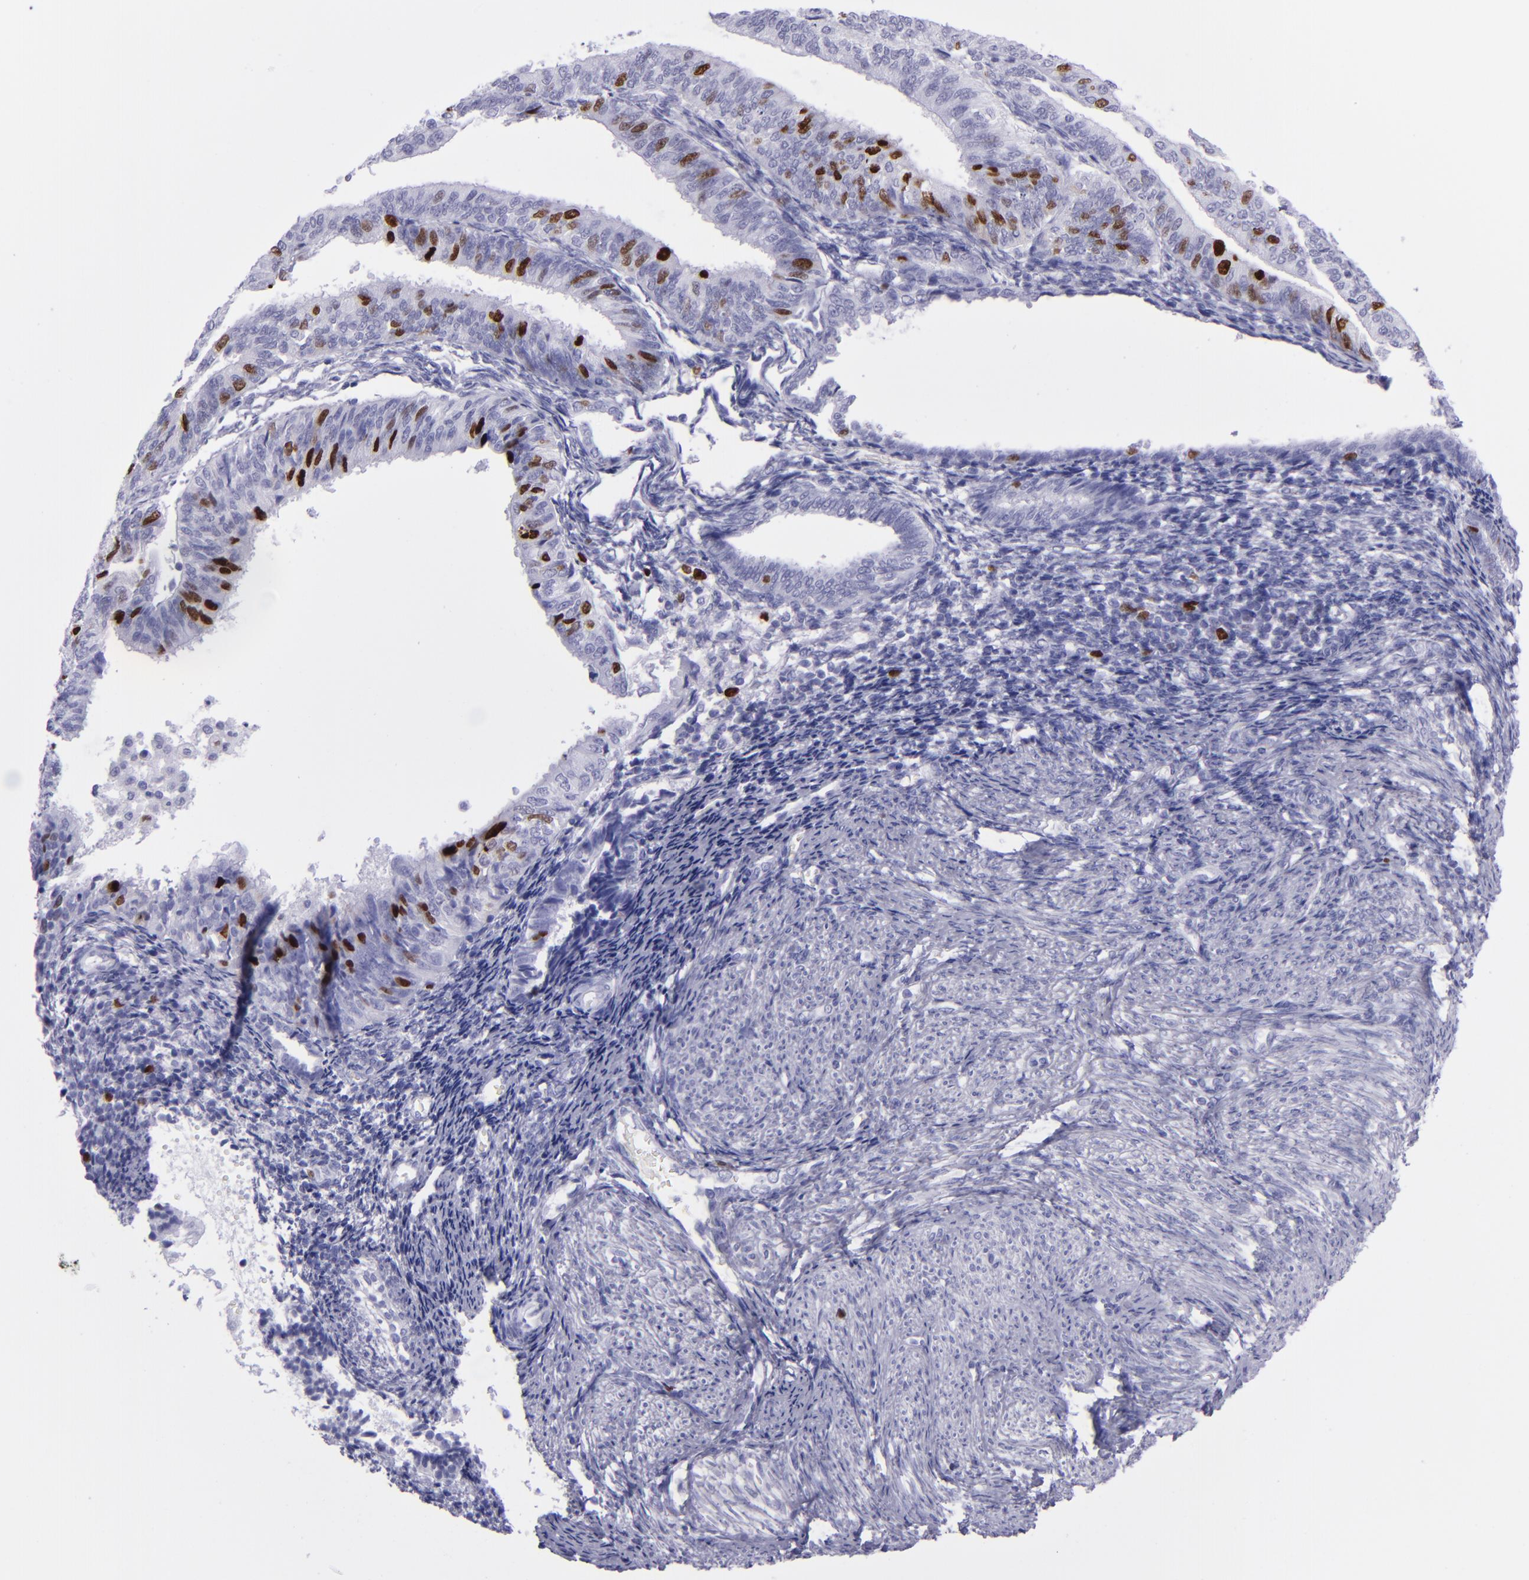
{"staining": {"intensity": "strong", "quantity": "<25%", "location": "nuclear"}, "tissue": "endometrial cancer", "cell_type": "Tumor cells", "image_type": "cancer", "snomed": [{"axis": "morphology", "description": "Adenocarcinoma, NOS"}, {"axis": "topography", "description": "Endometrium"}], "caption": "Human endometrial cancer stained with a brown dye reveals strong nuclear positive staining in approximately <25% of tumor cells.", "gene": "TOP2A", "patient": {"sex": "female", "age": 55}}